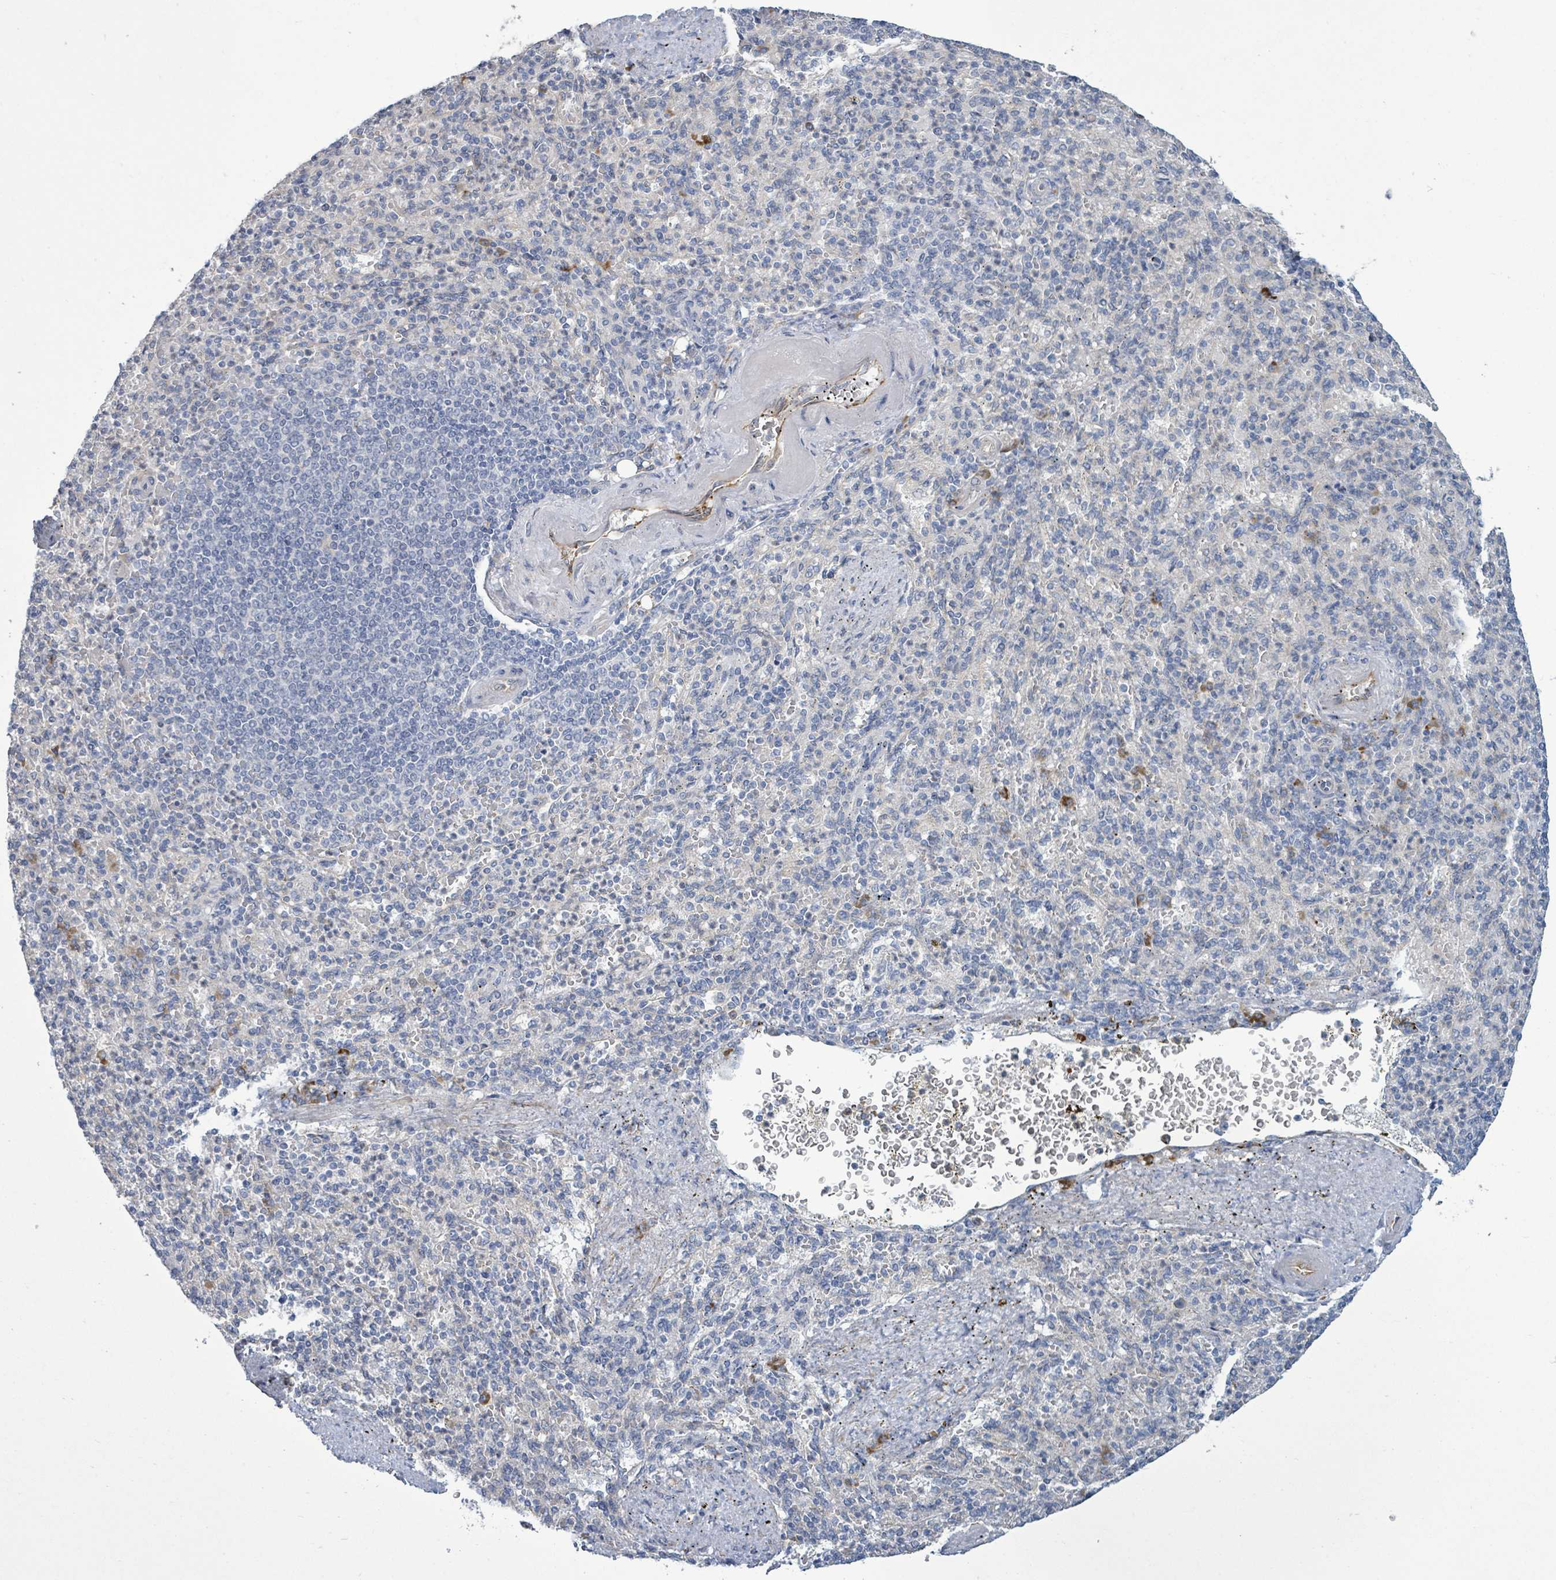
{"staining": {"intensity": "negative", "quantity": "none", "location": "none"}, "tissue": "spleen", "cell_type": "Cells in red pulp", "image_type": "normal", "snomed": [{"axis": "morphology", "description": "Normal tissue, NOS"}, {"axis": "topography", "description": "Spleen"}], "caption": "Spleen stained for a protein using immunohistochemistry shows no expression cells in red pulp.", "gene": "SIRPB1", "patient": {"sex": "female", "age": 74}}